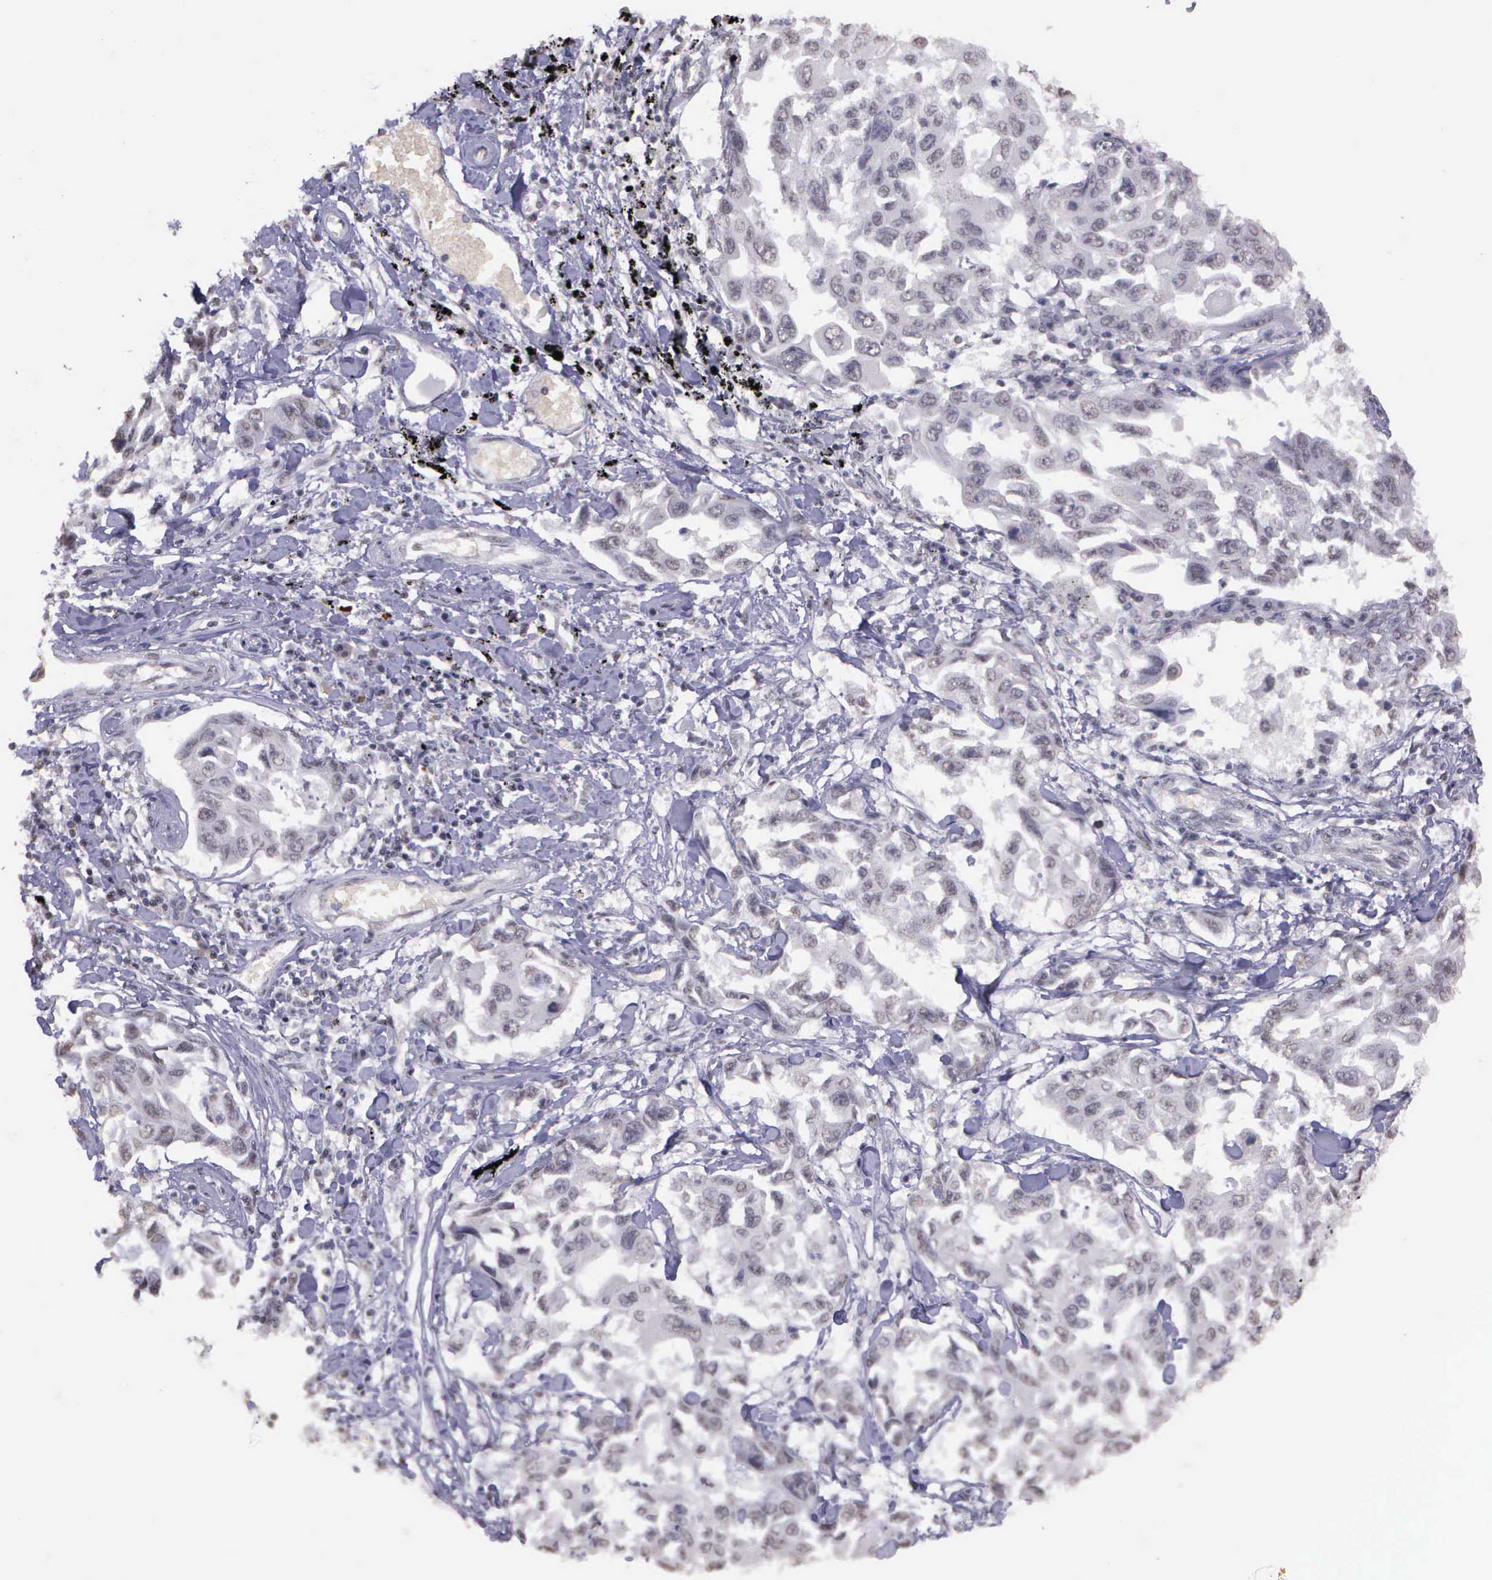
{"staining": {"intensity": "negative", "quantity": "none", "location": "none"}, "tissue": "lung cancer", "cell_type": "Tumor cells", "image_type": "cancer", "snomed": [{"axis": "morphology", "description": "Adenocarcinoma, NOS"}, {"axis": "topography", "description": "Lung"}], "caption": "This is a image of IHC staining of adenocarcinoma (lung), which shows no staining in tumor cells.", "gene": "ARMCX5", "patient": {"sex": "male", "age": 64}}